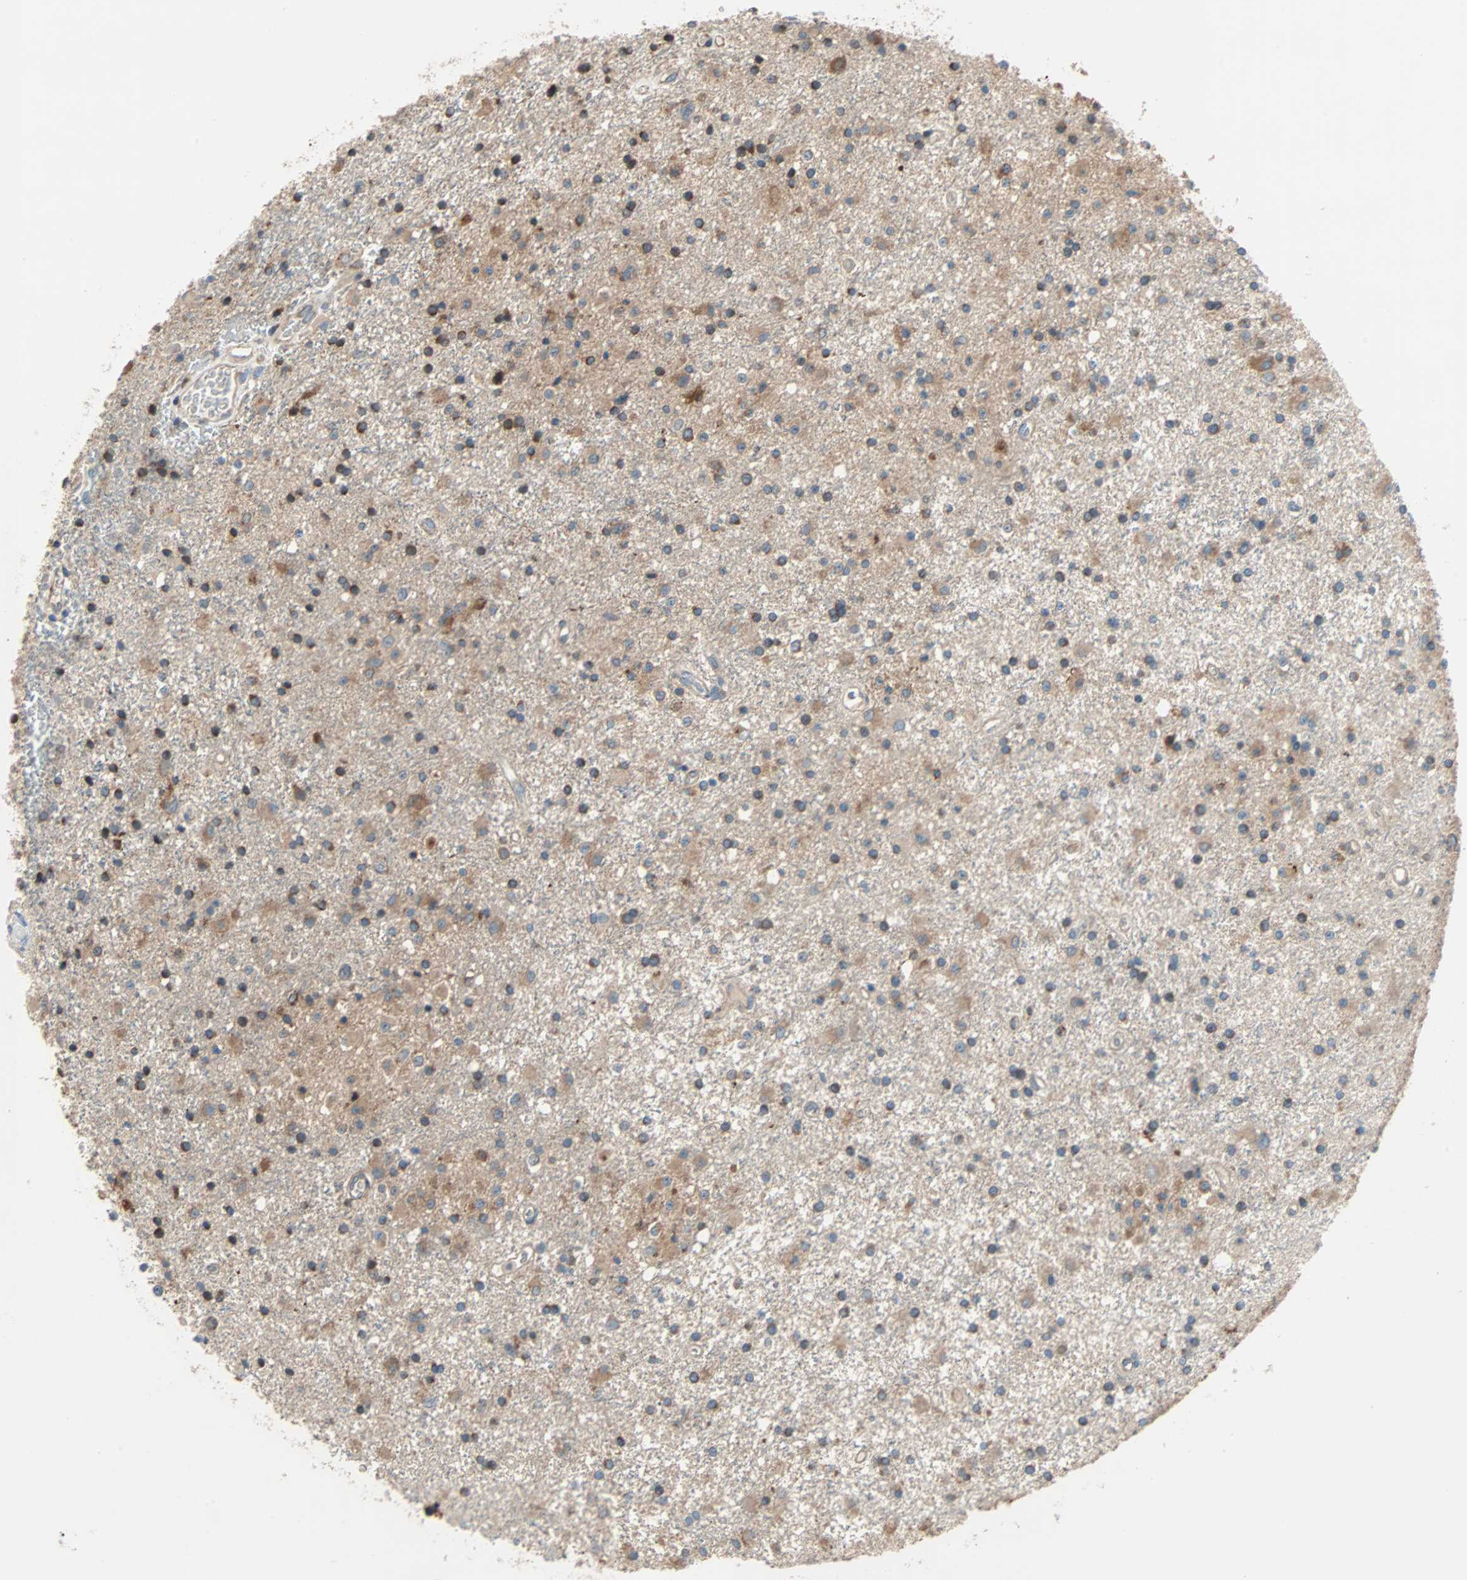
{"staining": {"intensity": "strong", "quantity": "25%-75%", "location": "cytoplasmic/membranous"}, "tissue": "glioma", "cell_type": "Tumor cells", "image_type": "cancer", "snomed": [{"axis": "morphology", "description": "Glioma, malignant, Low grade"}, {"axis": "topography", "description": "Brain"}], "caption": "Malignant low-grade glioma stained for a protein (brown) shows strong cytoplasmic/membranous positive expression in approximately 25%-75% of tumor cells.", "gene": "XYLT1", "patient": {"sex": "male", "age": 58}}